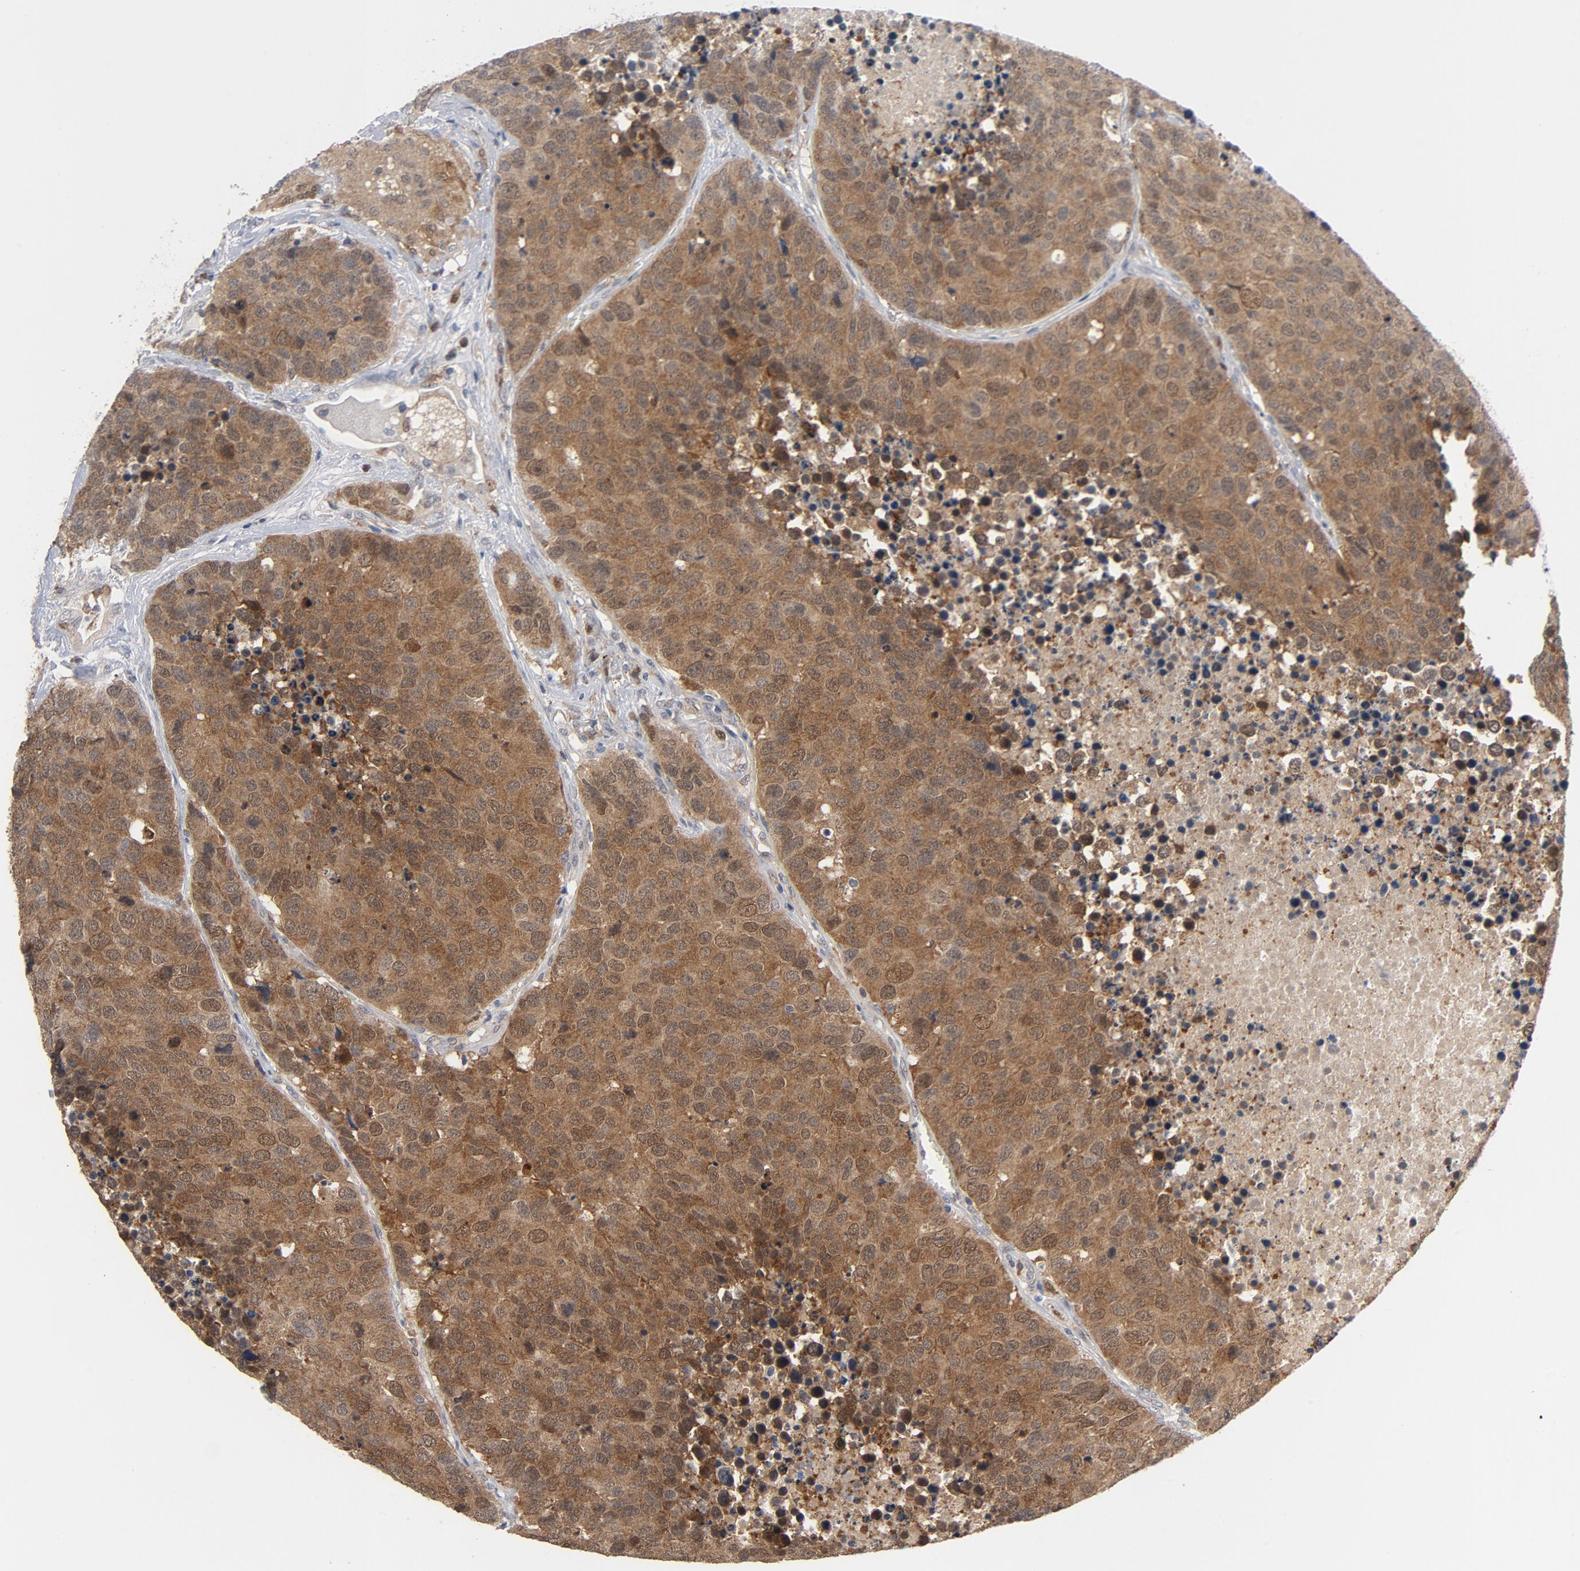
{"staining": {"intensity": "moderate", "quantity": ">75%", "location": "cytoplasmic/membranous,nuclear"}, "tissue": "carcinoid", "cell_type": "Tumor cells", "image_type": "cancer", "snomed": [{"axis": "morphology", "description": "Carcinoid, malignant, NOS"}, {"axis": "topography", "description": "Lung"}], "caption": "There is medium levels of moderate cytoplasmic/membranous and nuclear positivity in tumor cells of carcinoid, as demonstrated by immunohistochemical staining (brown color).", "gene": "PRDX1", "patient": {"sex": "male", "age": 60}}